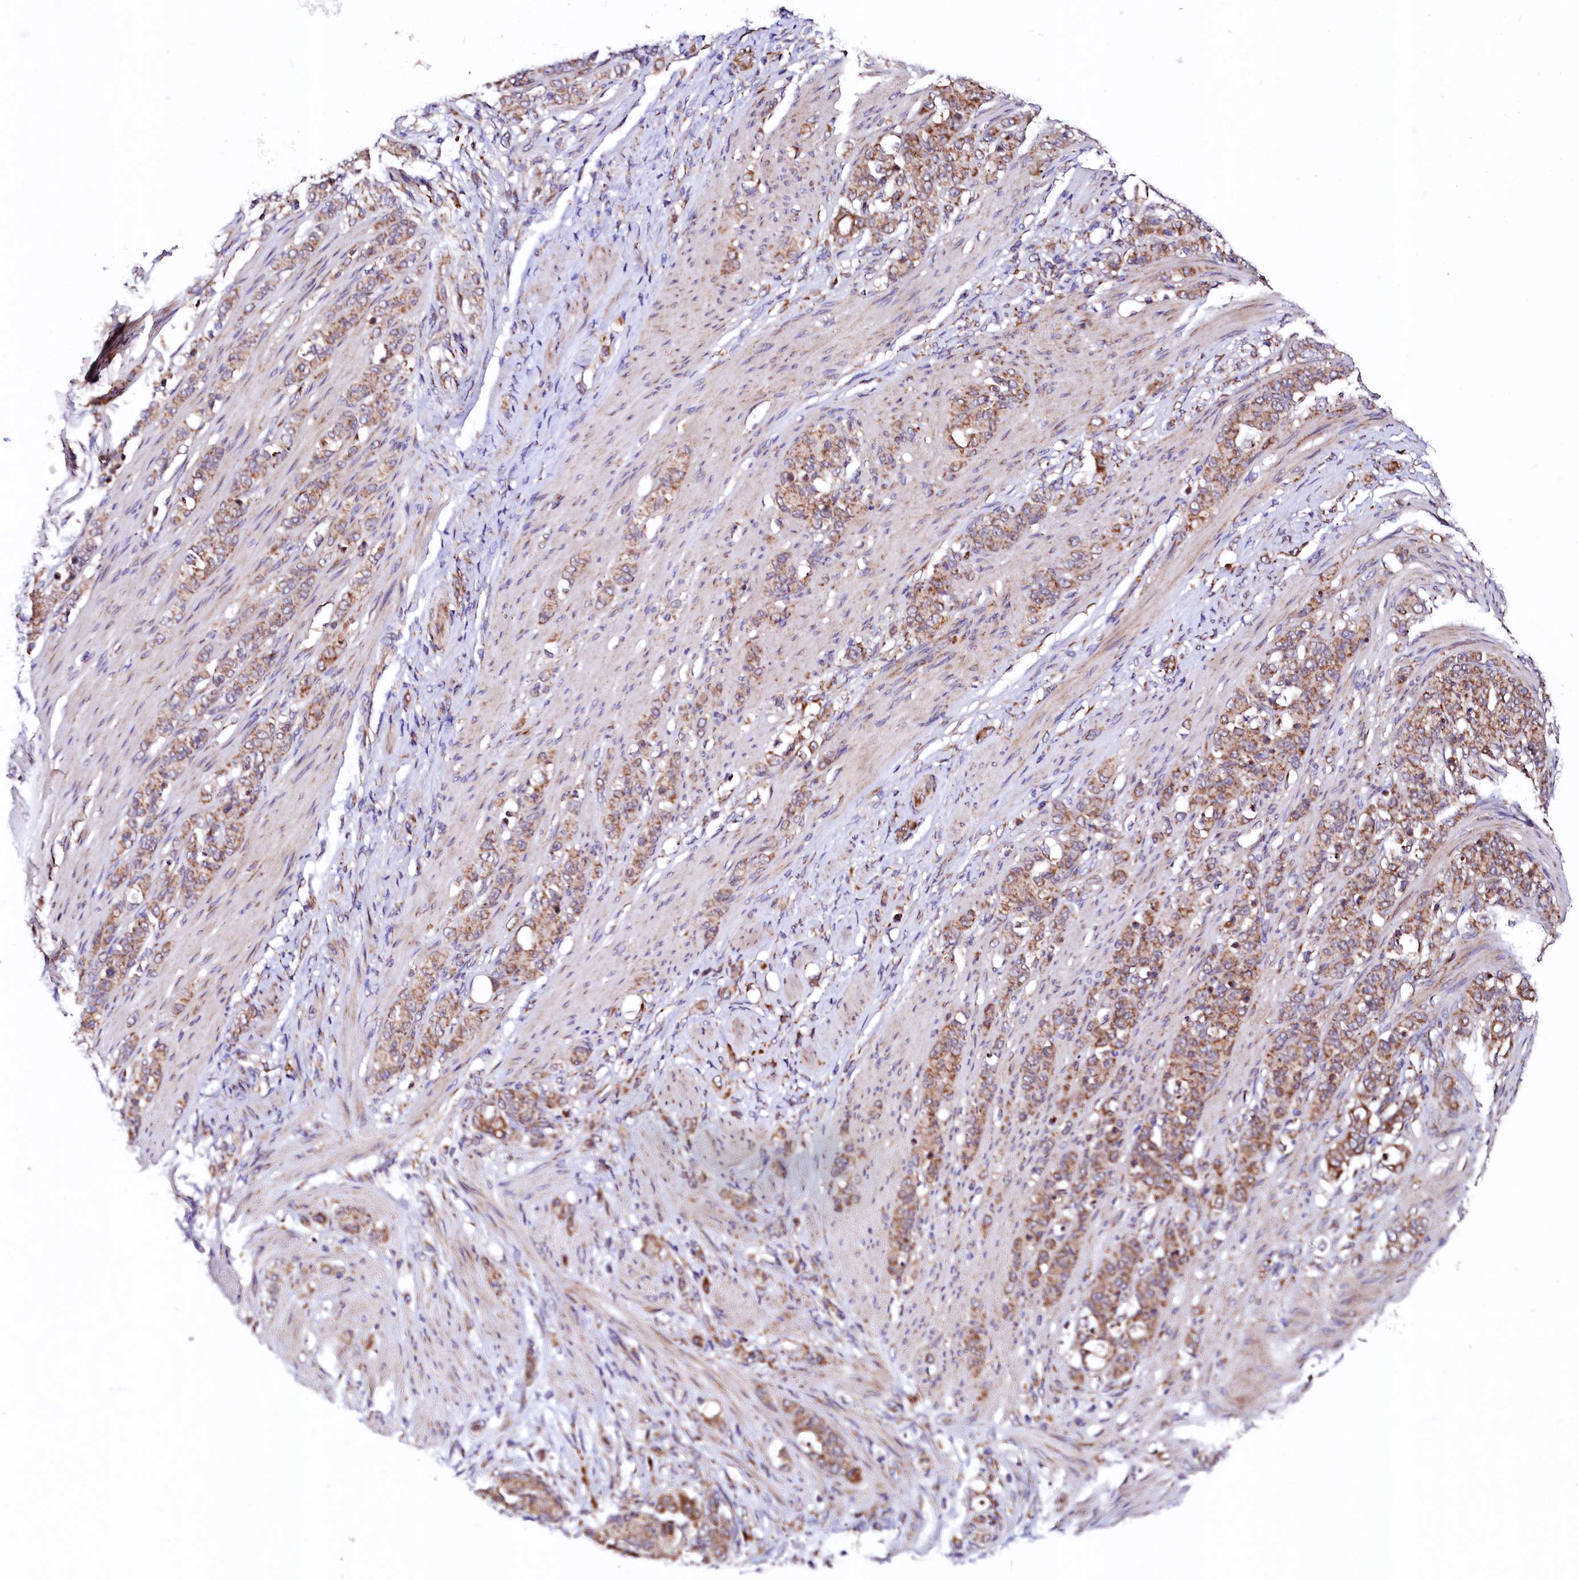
{"staining": {"intensity": "moderate", "quantity": ">75%", "location": "cytoplasmic/membranous"}, "tissue": "stomach cancer", "cell_type": "Tumor cells", "image_type": "cancer", "snomed": [{"axis": "morphology", "description": "Adenocarcinoma, NOS"}, {"axis": "topography", "description": "Stomach"}], "caption": "Protein staining reveals moderate cytoplasmic/membranous expression in about >75% of tumor cells in stomach cancer (adenocarcinoma).", "gene": "UBE3C", "patient": {"sex": "female", "age": 79}}